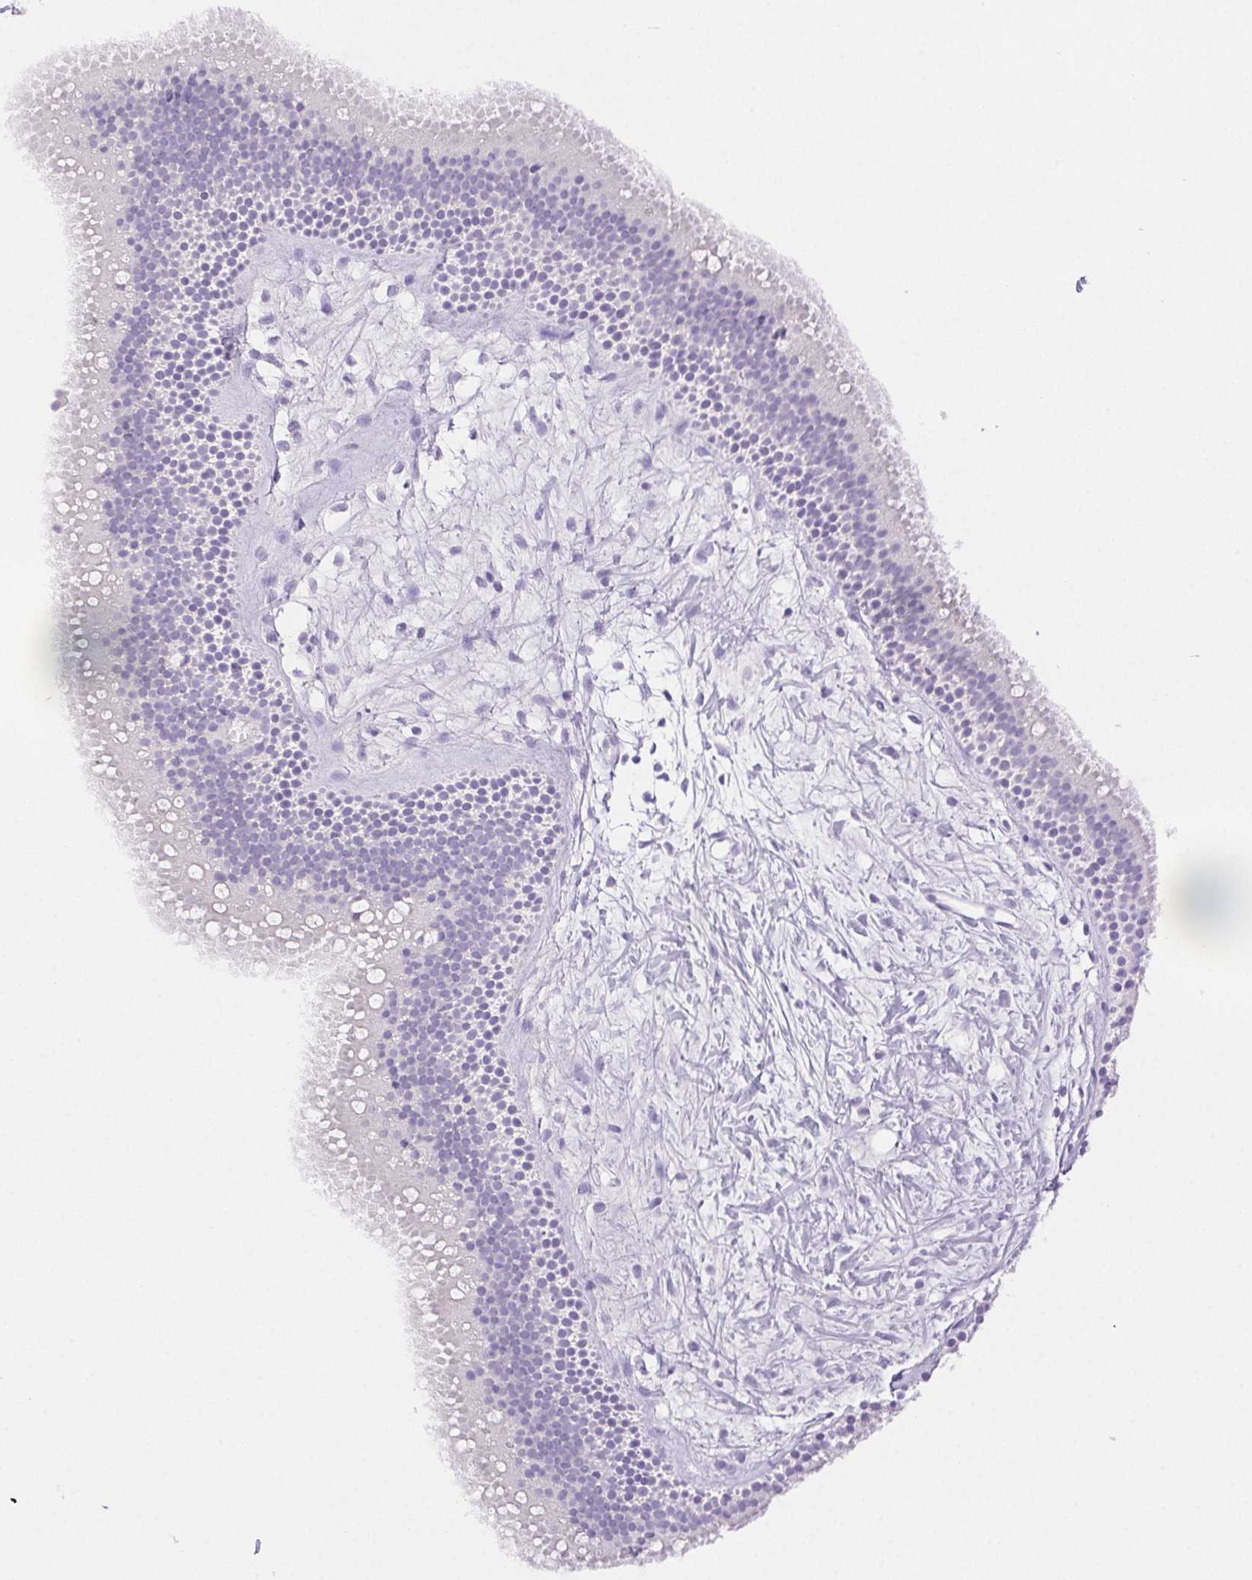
{"staining": {"intensity": "negative", "quantity": "none", "location": "none"}, "tissue": "nasopharynx", "cell_type": "Respiratory epithelial cells", "image_type": "normal", "snomed": [{"axis": "morphology", "description": "Normal tissue, NOS"}, {"axis": "topography", "description": "Nasopharynx"}], "caption": "Image shows no significant protein expression in respiratory epithelial cells of benign nasopharynx.", "gene": "SPACA4", "patient": {"sex": "male", "age": 58}}